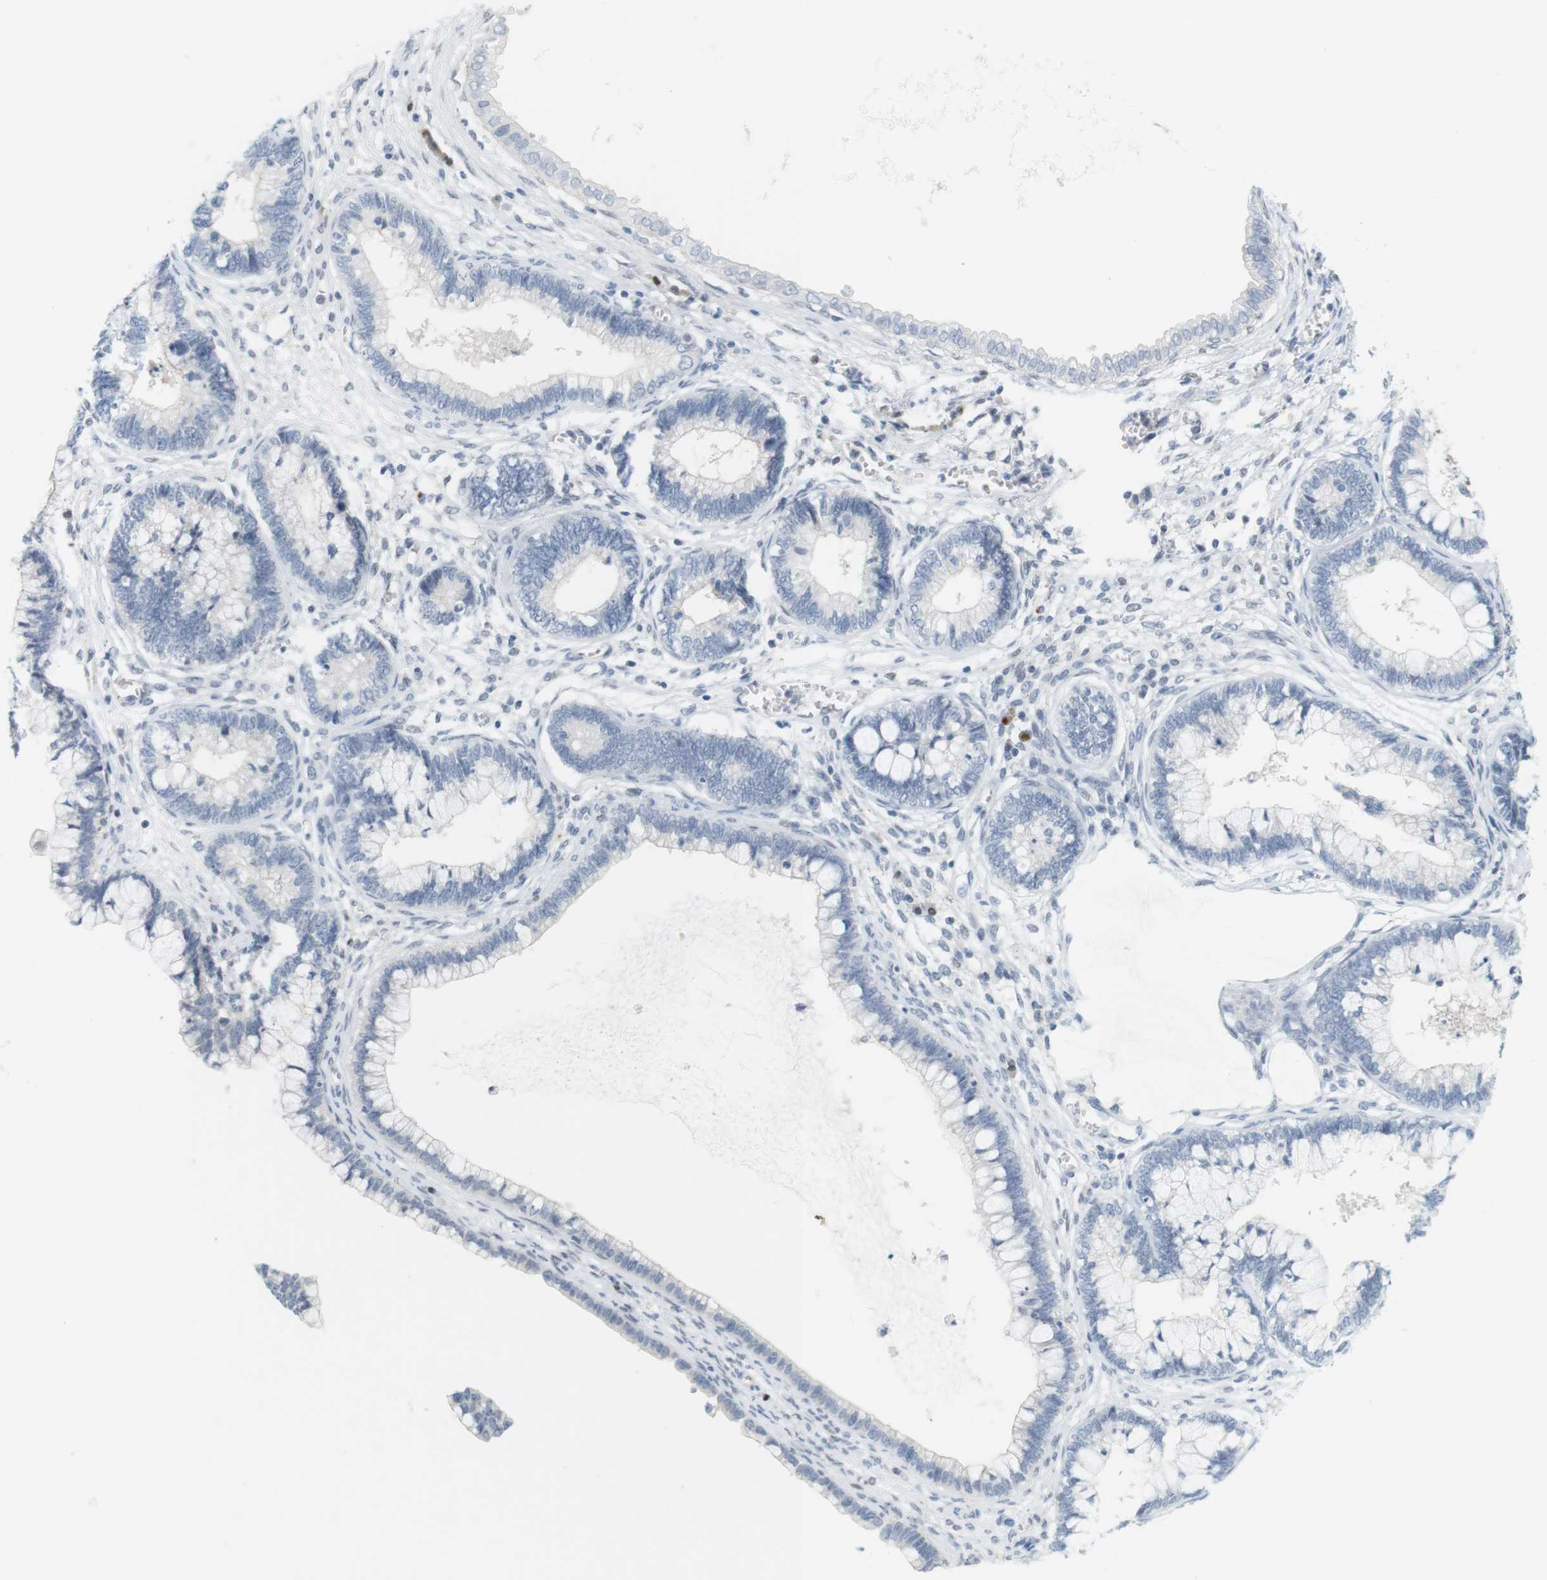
{"staining": {"intensity": "negative", "quantity": "none", "location": "none"}, "tissue": "cervical cancer", "cell_type": "Tumor cells", "image_type": "cancer", "snomed": [{"axis": "morphology", "description": "Adenocarcinoma, NOS"}, {"axis": "topography", "description": "Cervix"}], "caption": "DAB (3,3'-diaminobenzidine) immunohistochemical staining of human cervical cancer reveals no significant staining in tumor cells.", "gene": "CREB3L2", "patient": {"sex": "female", "age": 44}}